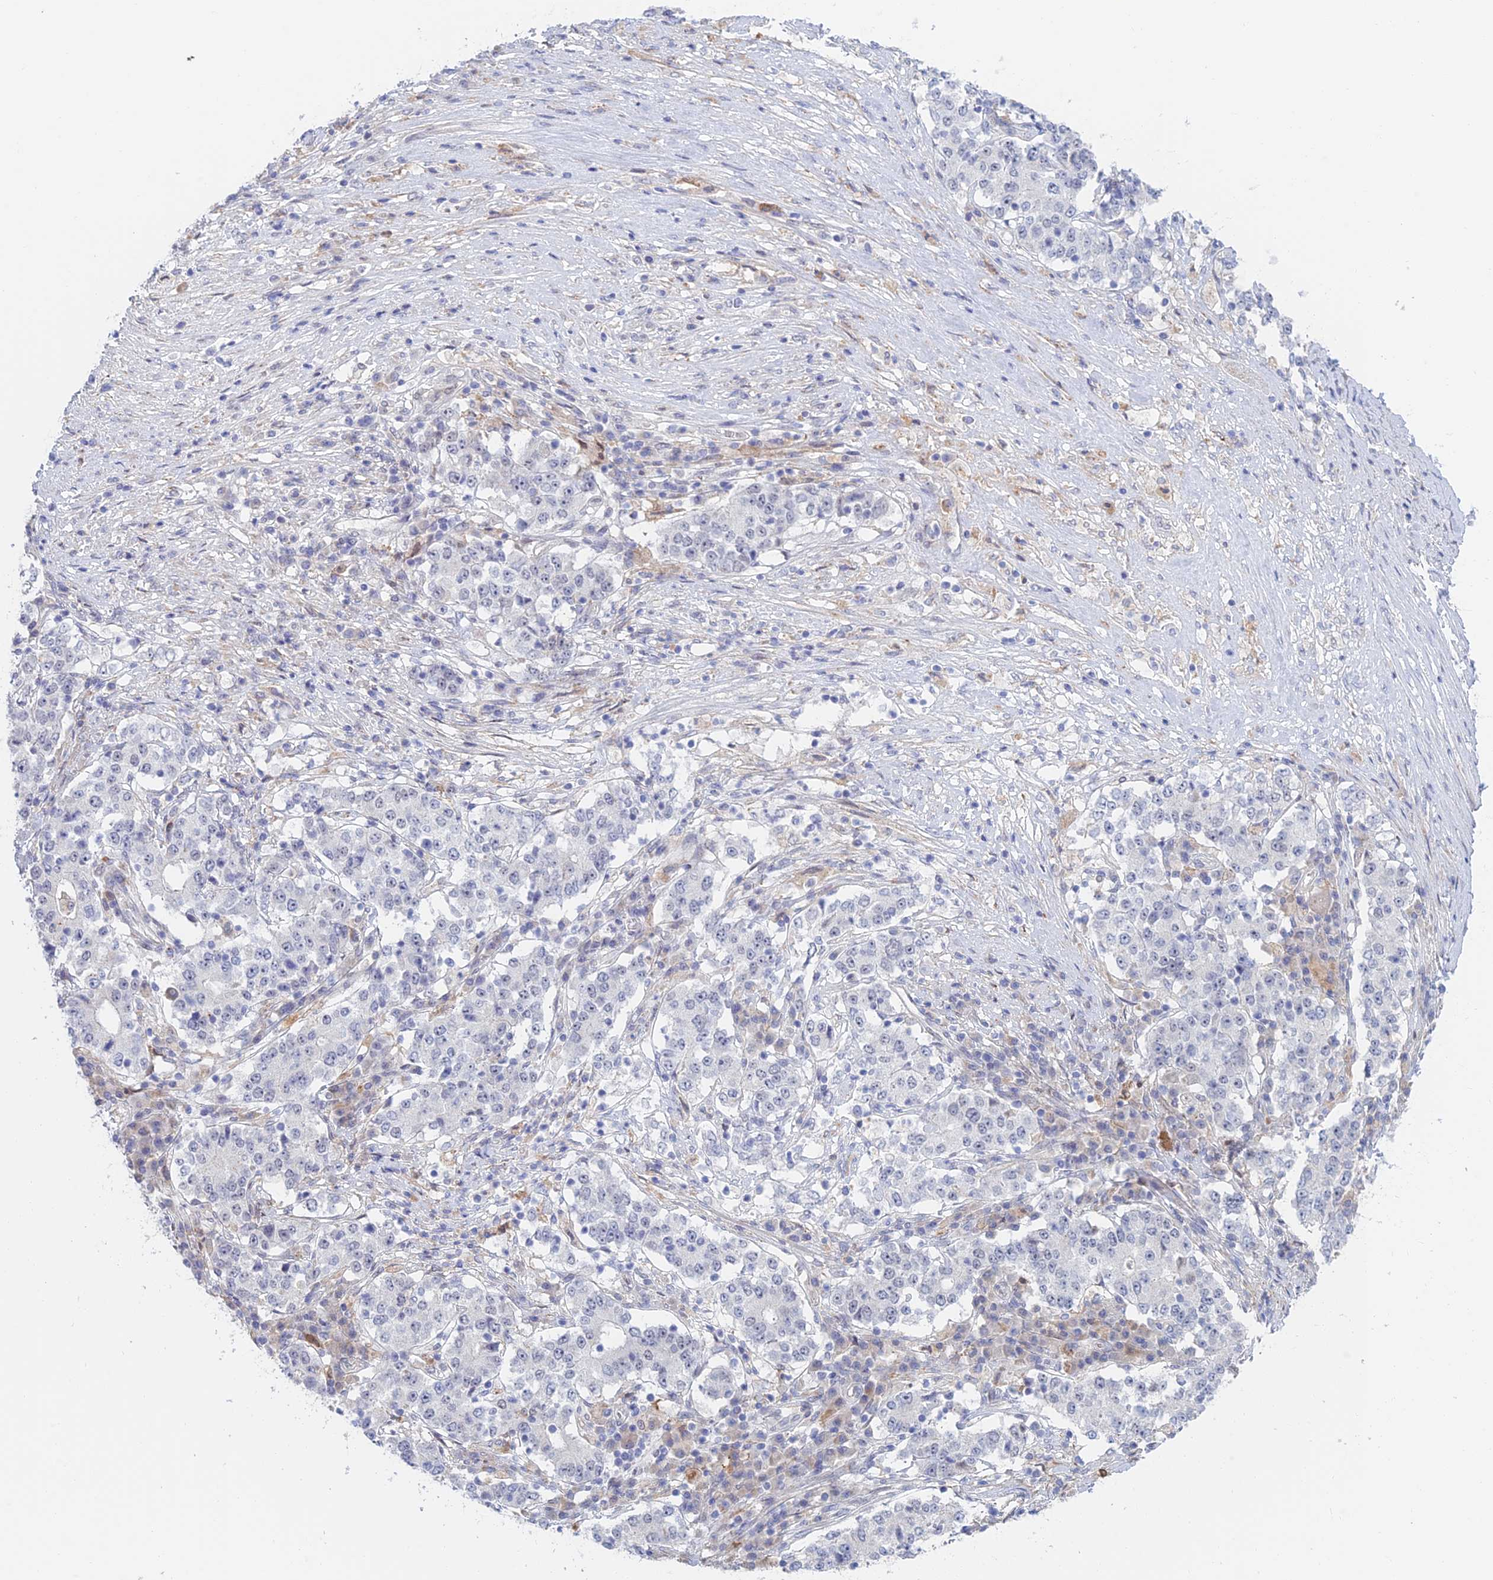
{"staining": {"intensity": "negative", "quantity": "none", "location": "none"}, "tissue": "stomach cancer", "cell_type": "Tumor cells", "image_type": "cancer", "snomed": [{"axis": "morphology", "description": "Adenocarcinoma, NOS"}, {"axis": "topography", "description": "Stomach"}], "caption": "This is a photomicrograph of immunohistochemistry staining of stomach cancer (adenocarcinoma), which shows no staining in tumor cells.", "gene": "ZUP1", "patient": {"sex": "male", "age": 59}}